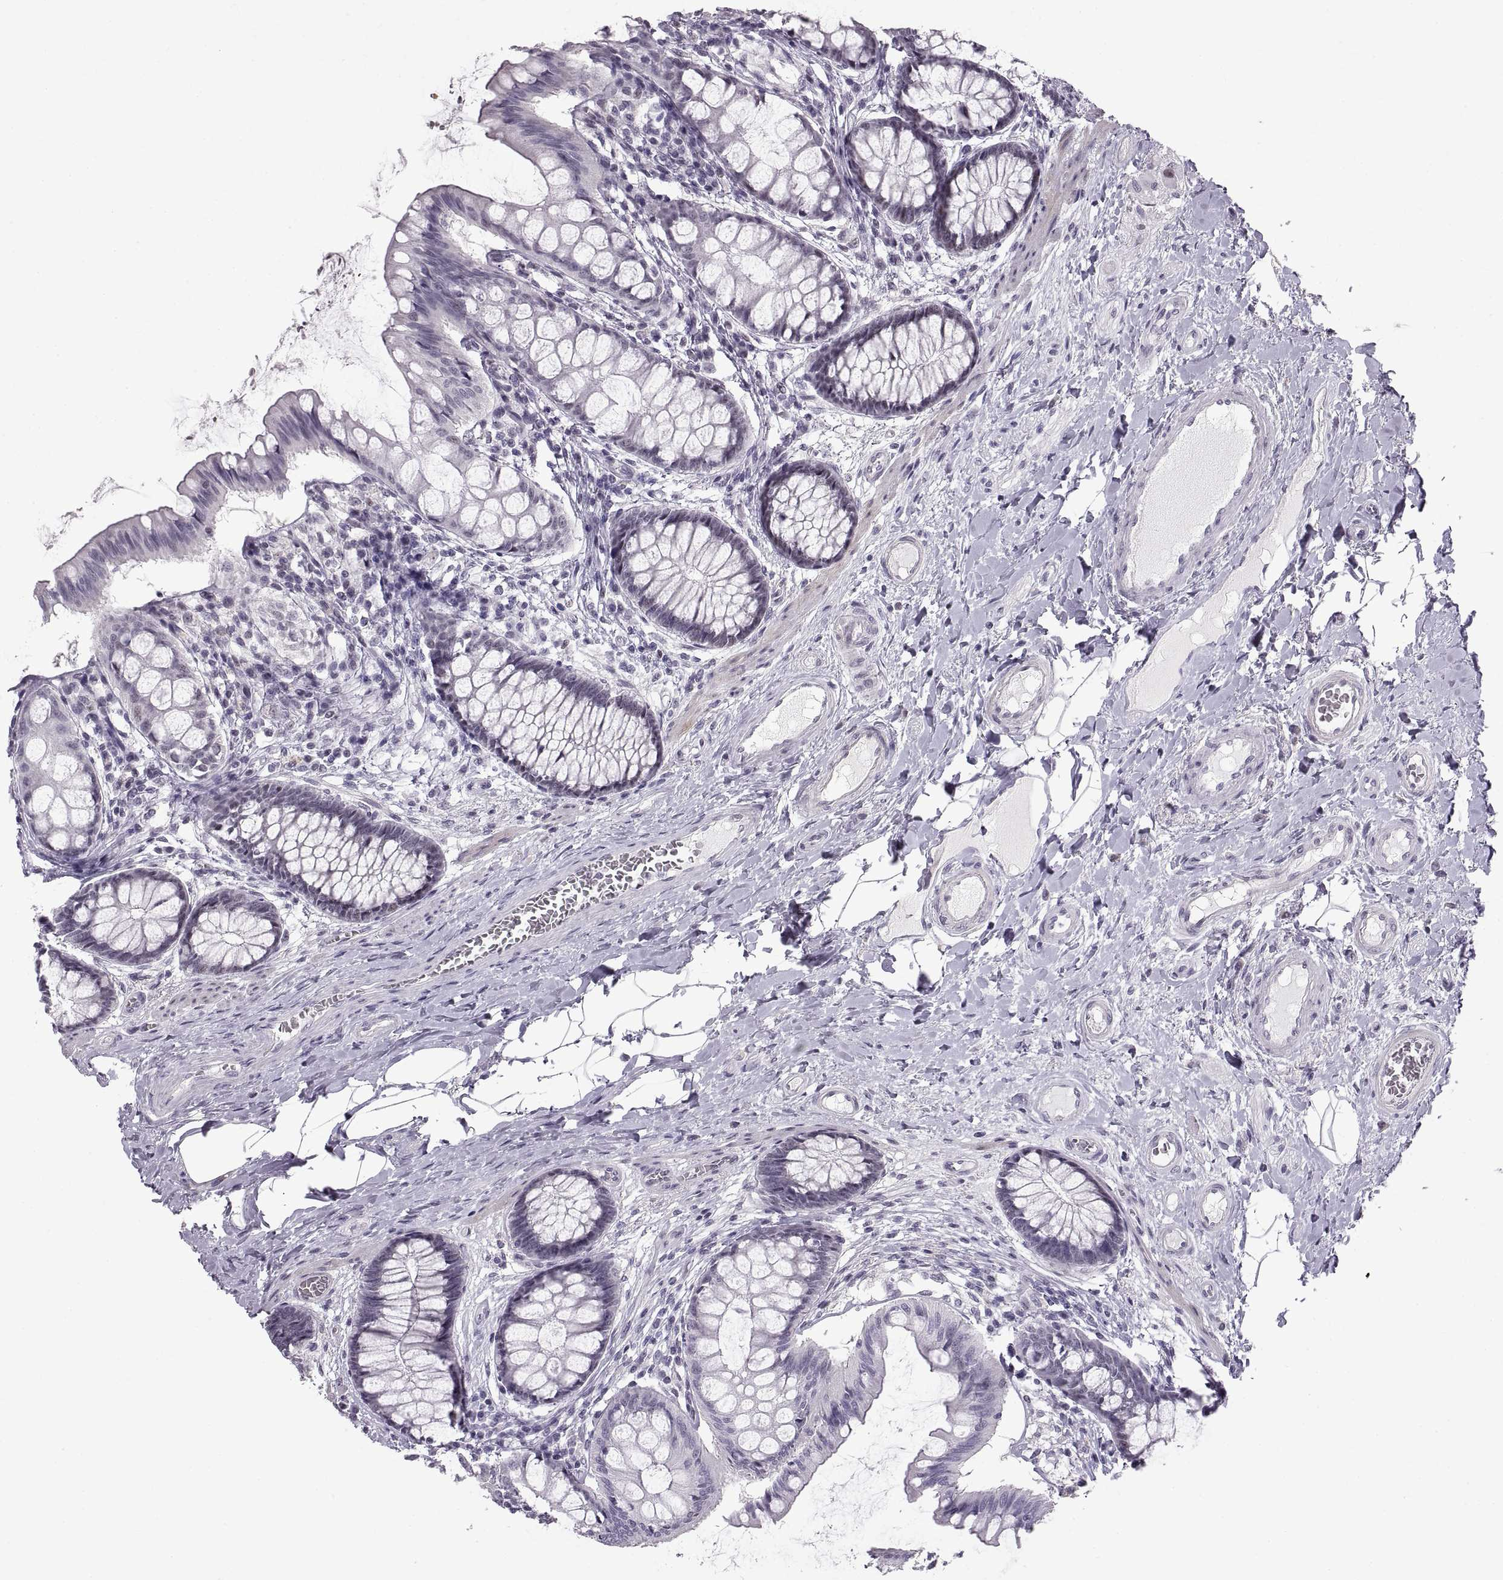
{"staining": {"intensity": "negative", "quantity": "none", "location": "none"}, "tissue": "colon", "cell_type": "Endothelial cells", "image_type": "normal", "snomed": [{"axis": "morphology", "description": "Normal tissue, NOS"}, {"axis": "topography", "description": "Colon"}], "caption": "The micrograph reveals no staining of endothelial cells in normal colon.", "gene": "NANOS3", "patient": {"sex": "female", "age": 65}}